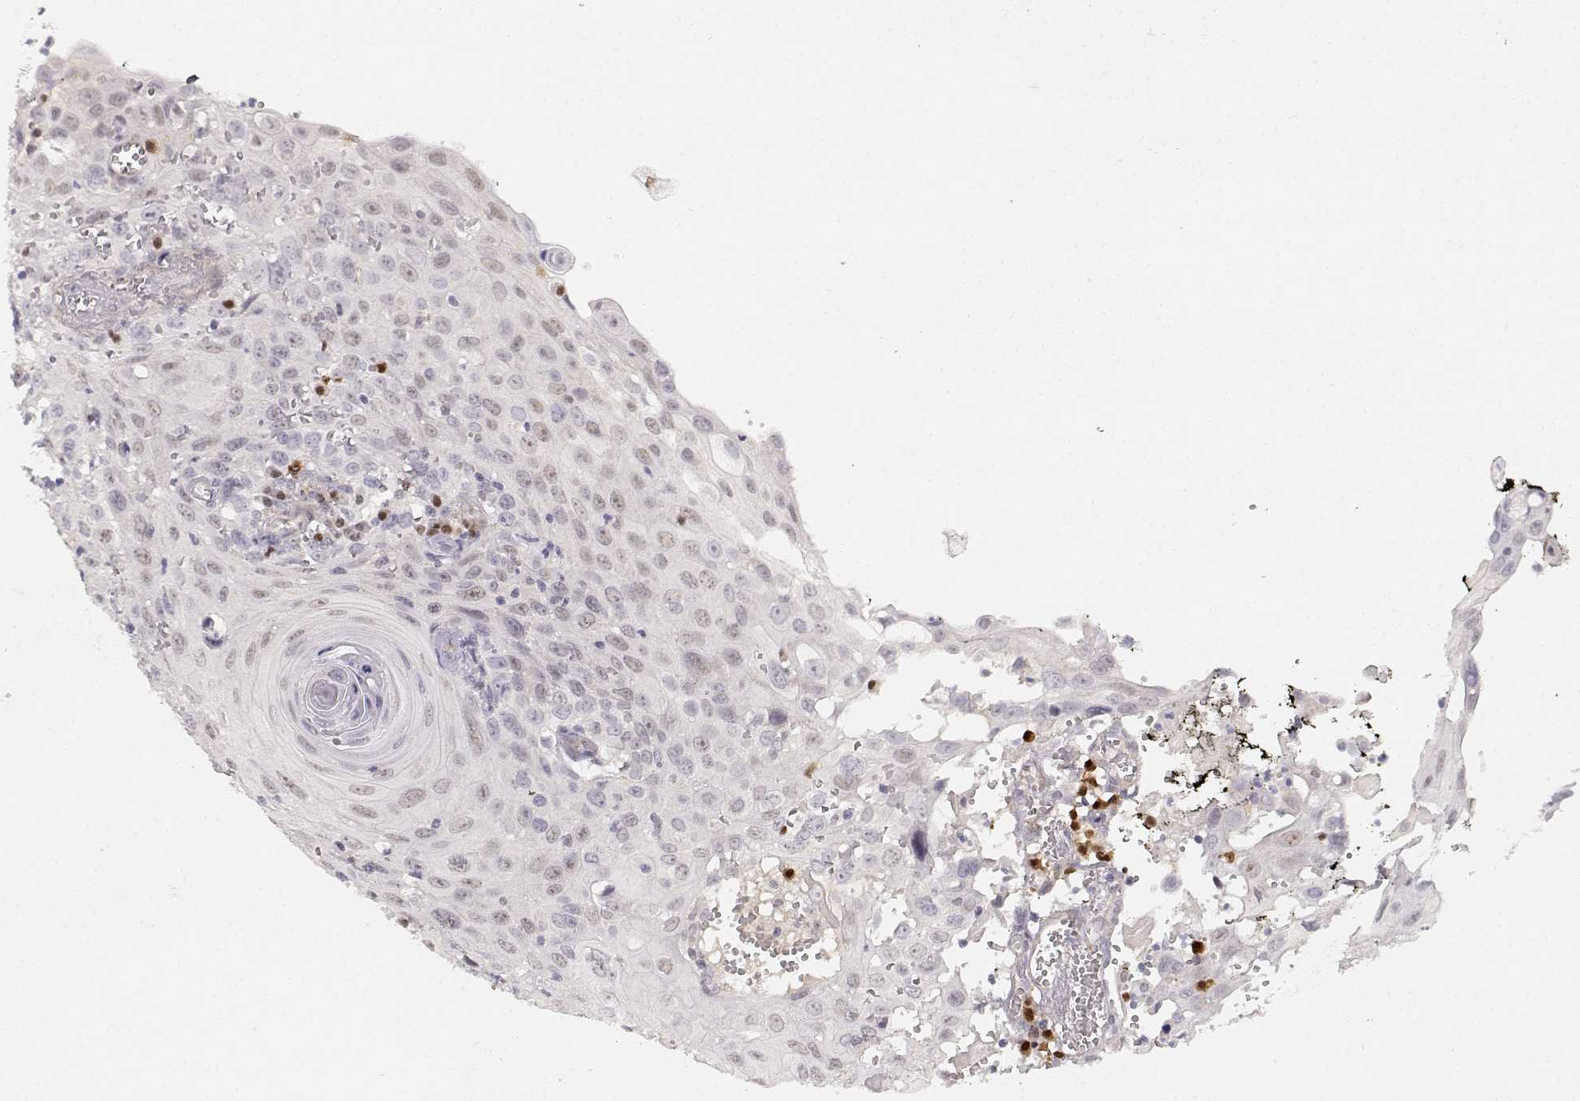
{"staining": {"intensity": "weak", "quantity": "<25%", "location": "nuclear"}, "tissue": "cervical cancer", "cell_type": "Tumor cells", "image_type": "cancer", "snomed": [{"axis": "morphology", "description": "Squamous cell carcinoma, NOS"}, {"axis": "topography", "description": "Cervix"}], "caption": "This is a photomicrograph of immunohistochemistry staining of cervical cancer, which shows no positivity in tumor cells. The staining was performed using DAB (3,3'-diaminobenzidine) to visualize the protein expression in brown, while the nuclei were stained in blue with hematoxylin (Magnification: 20x).", "gene": "EAF2", "patient": {"sex": "female", "age": 38}}